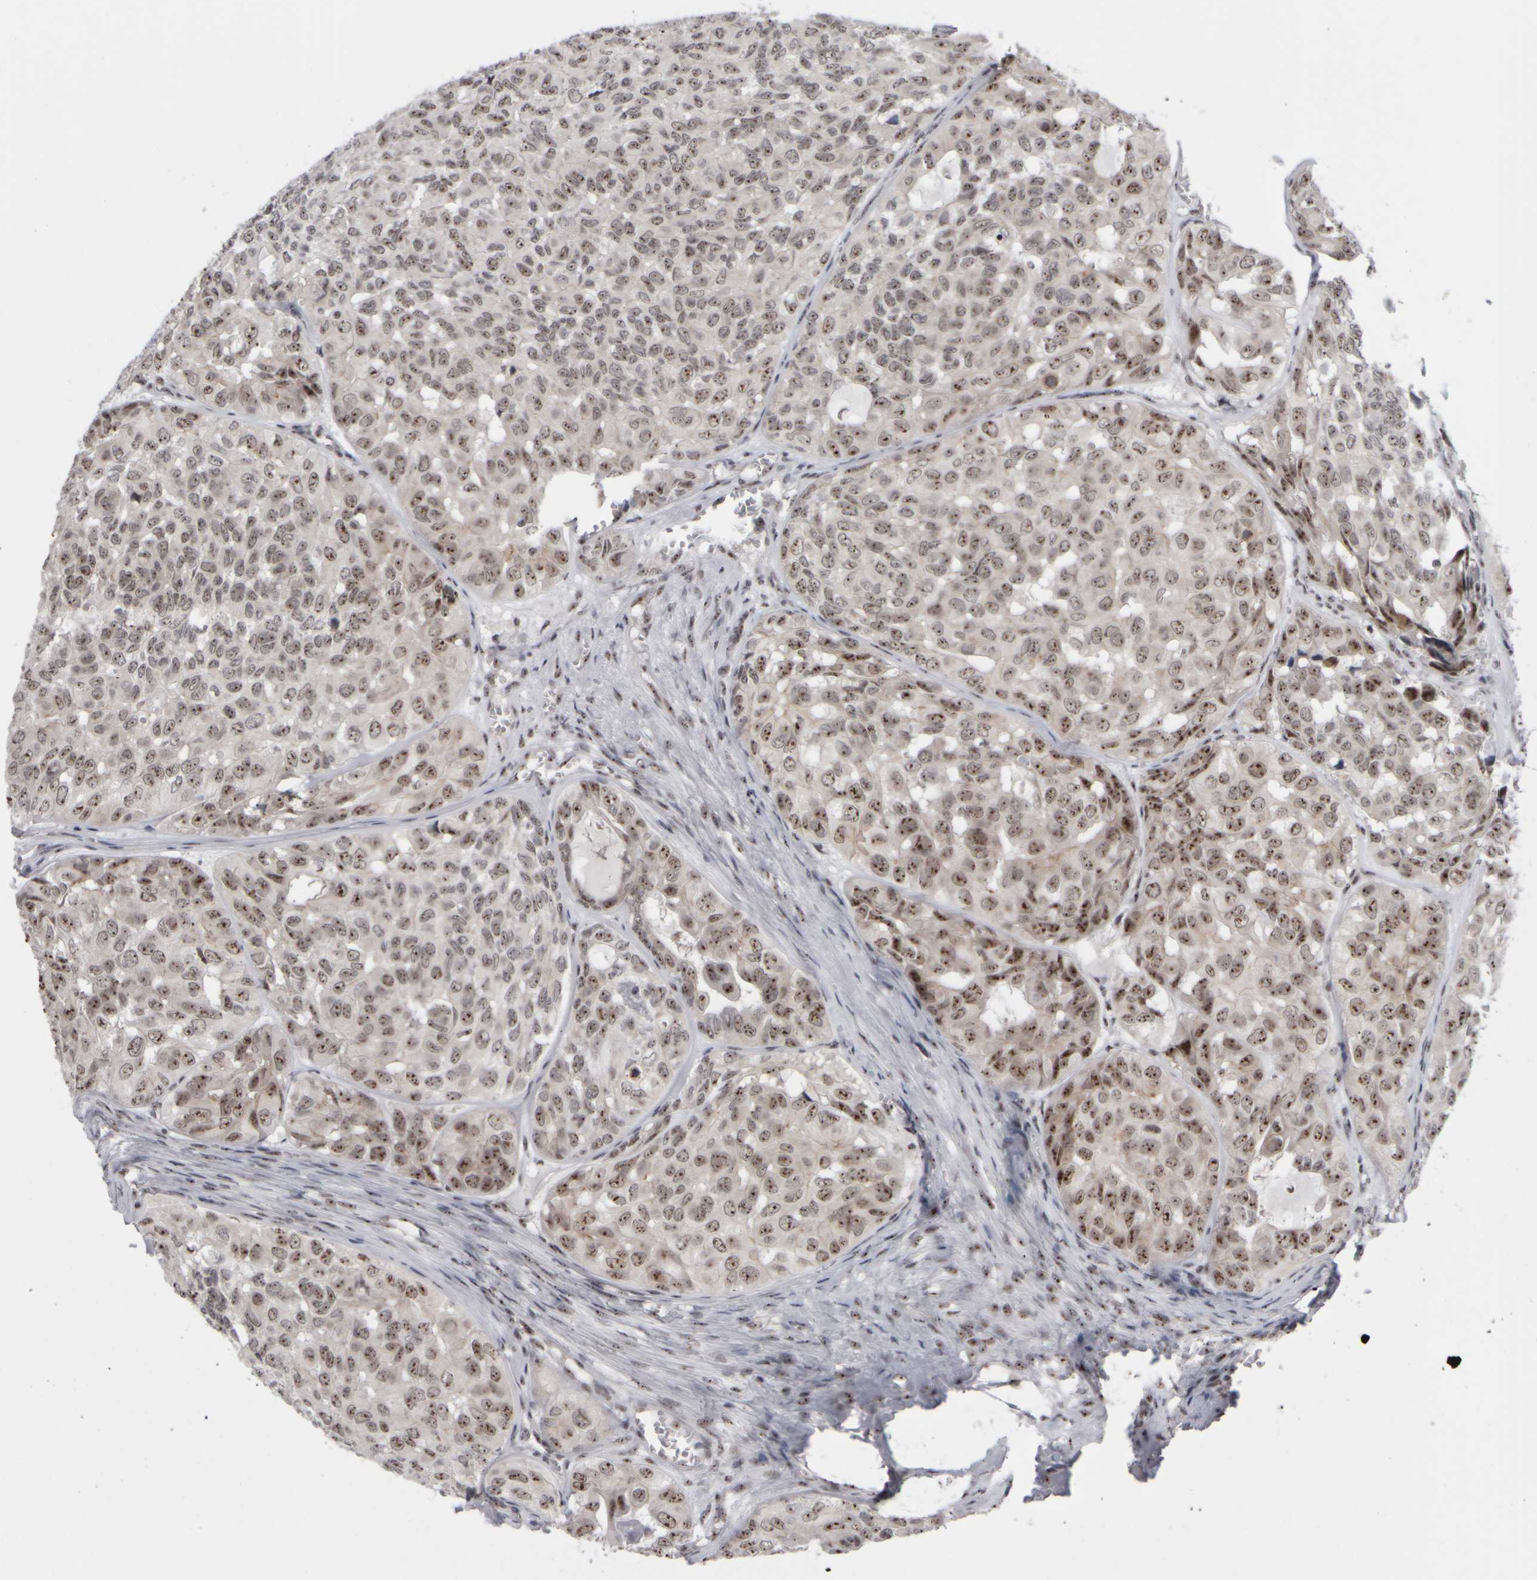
{"staining": {"intensity": "weak", "quantity": ">75%", "location": "nuclear"}, "tissue": "head and neck cancer", "cell_type": "Tumor cells", "image_type": "cancer", "snomed": [{"axis": "morphology", "description": "Adenocarcinoma, NOS"}, {"axis": "topography", "description": "Salivary gland, NOS"}, {"axis": "topography", "description": "Head-Neck"}], "caption": "Protein staining exhibits weak nuclear staining in approximately >75% of tumor cells in head and neck cancer.", "gene": "SURF6", "patient": {"sex": "female", "age": 76}}